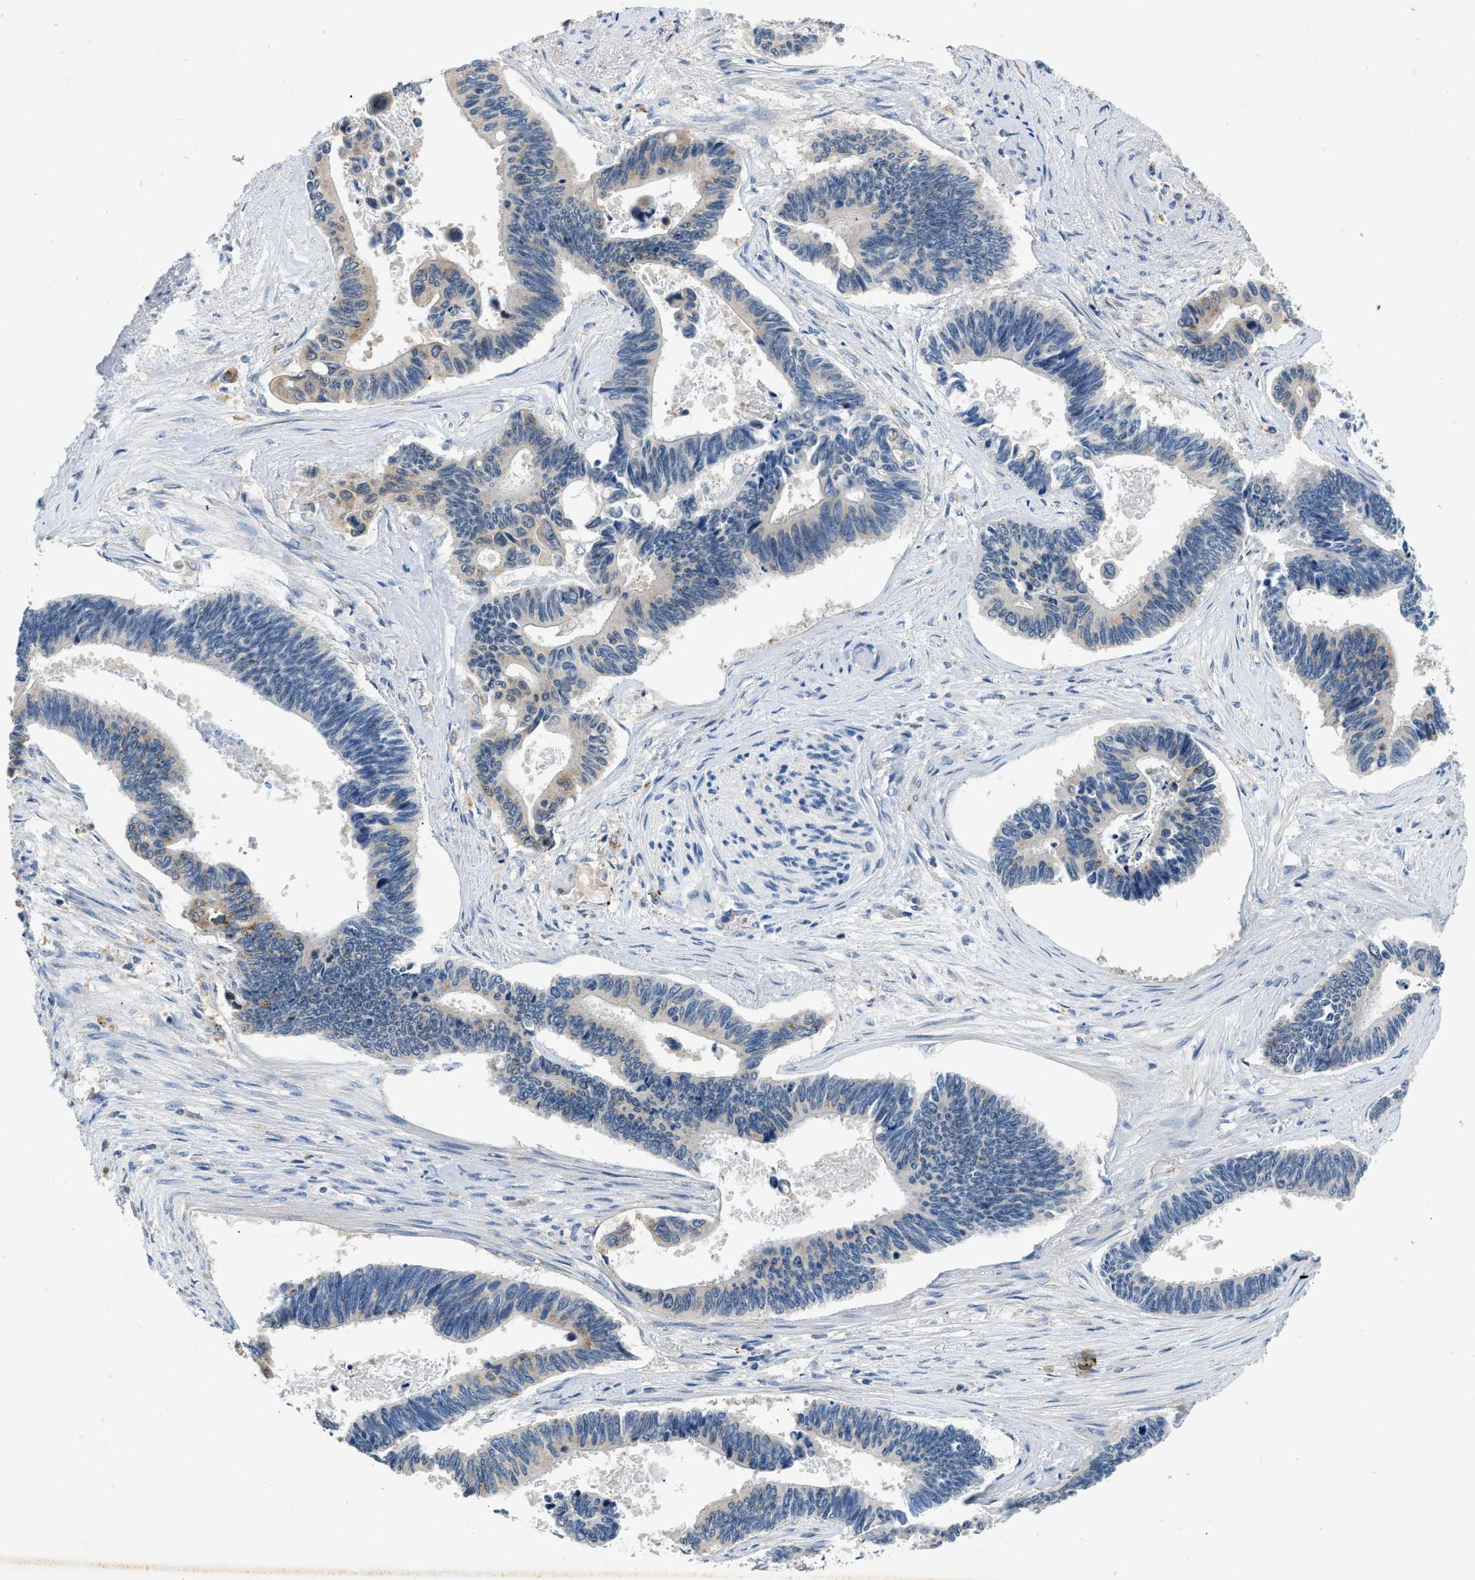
{"staining": {"intensity": "negative", "quantity": "none", "location": "none"}, "tissue": "pancreatic cancer", "cell_type": "Tumor cells", "image_type": "cancer", "snomed": [{"axis": "morphology", "description": "Adenocarcinoma, NOS"}, {"axis": "topography", "description": "Pancreas"}], "caption": "IHC of pancreatic cancer displays no expression in tumor cells.", "gene": "TOMM34", "patient": {"sex": "female", "age": 70}}